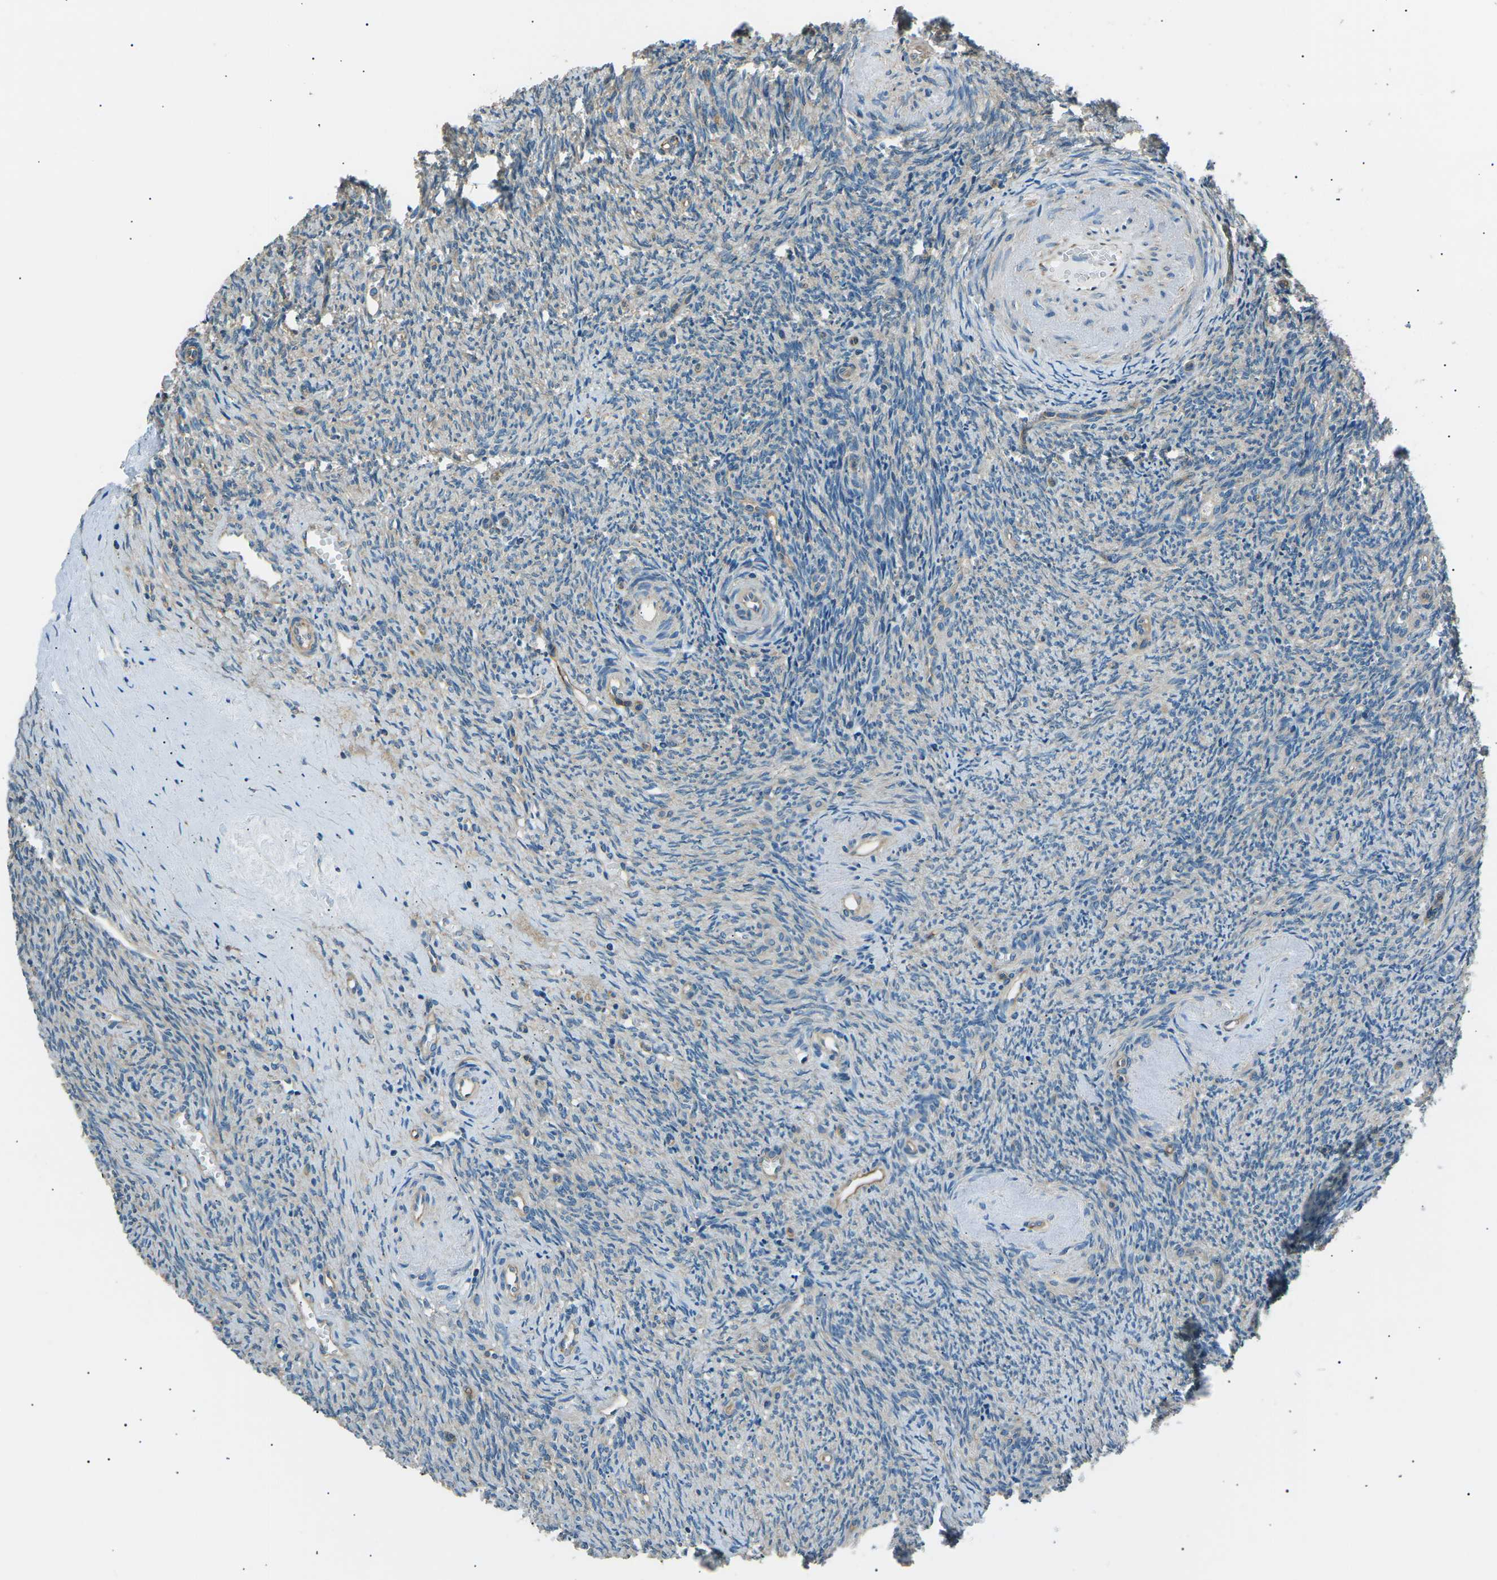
{"staining": {"intensity": "moderate", "quantity": ">75%", "location": "cytoplasmic/membranous"}, "tissue": "ovary", "cell_type": "Follicle cells", "image_type": "normal", "snomed": [{"axis": "morphology", "description": "Normal tissue, NOS"}, {"axis": "topography", "description": "Ovary"}], "caption": "Moderate cytoplasmic/membranous protein expression is seen in about >75% of follicle cells in ovary.", "gene": "SLK", "patient": {"sex": "female", "age": 41}}